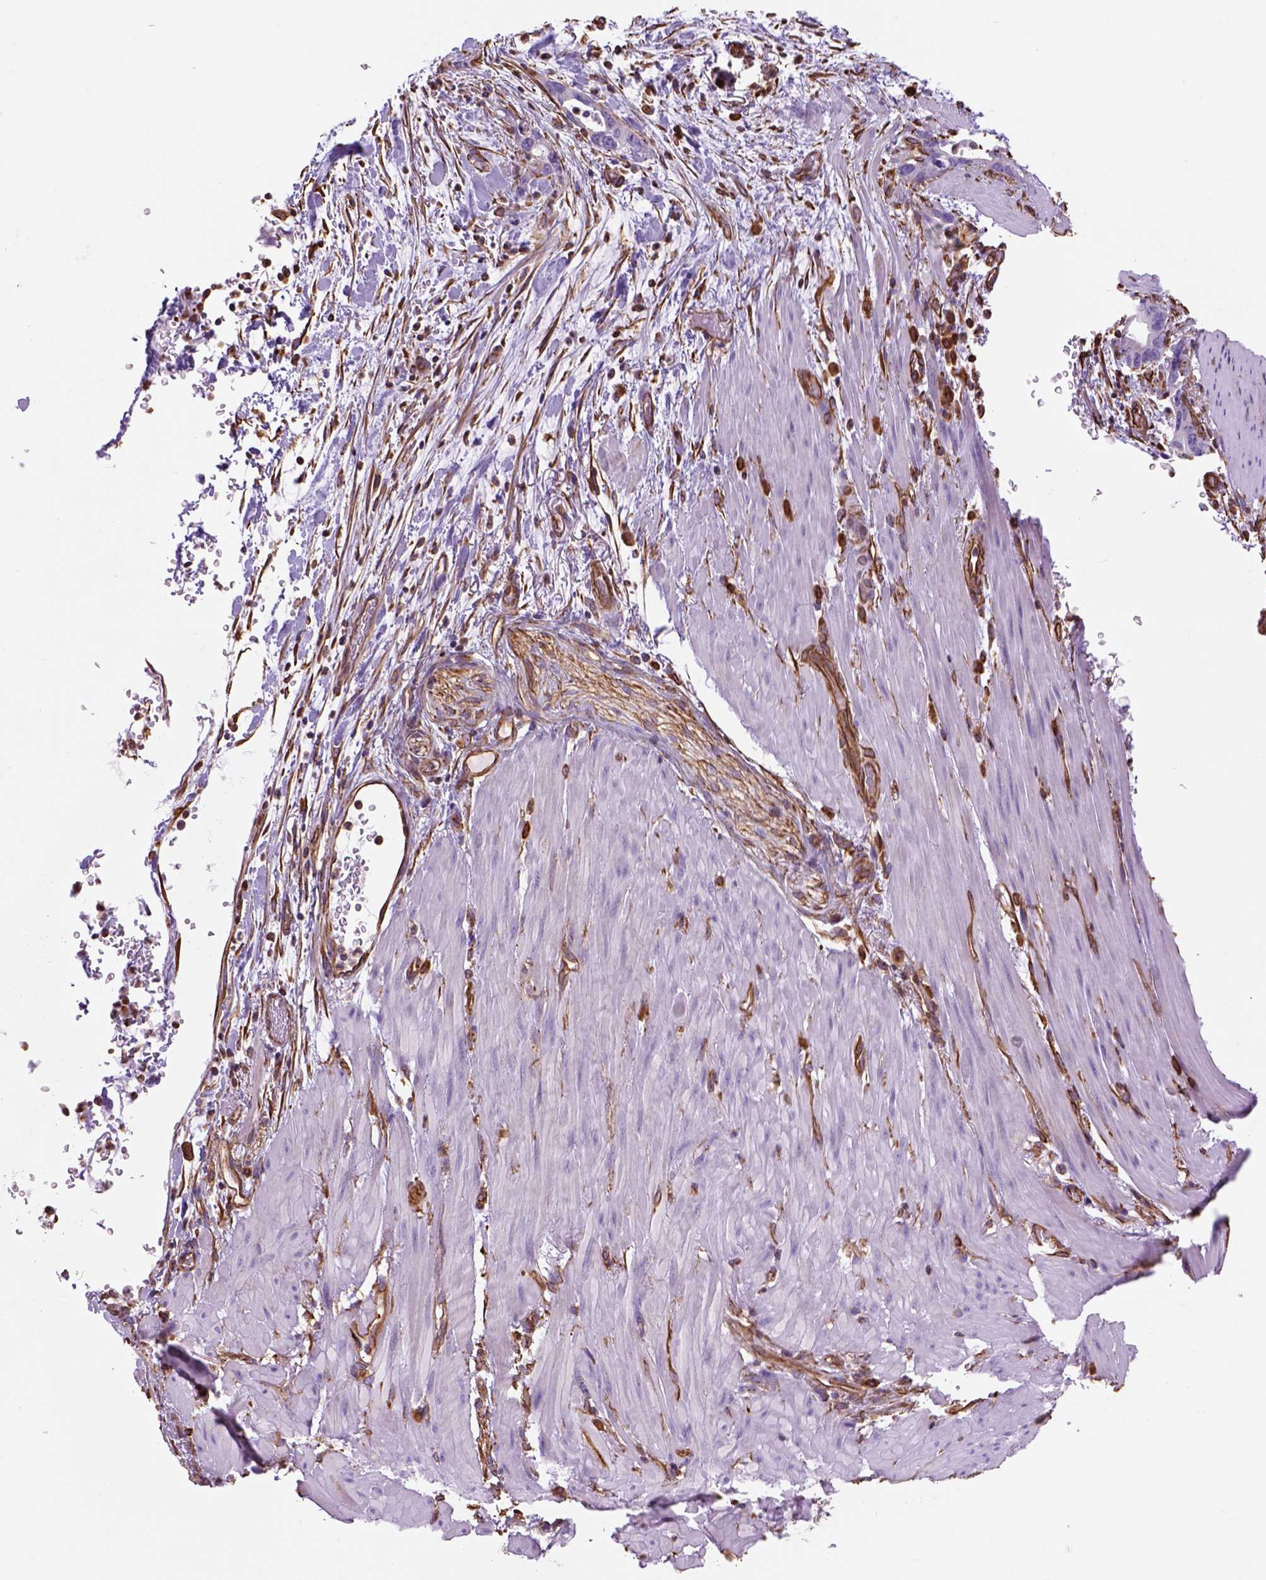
{"staining": {"intensity": "negative", "quantity": "none", "location": "none"}, "tissue": "stomach cancer", "cell_type": "Tumor cells", "image_type": "cancer", "snomed": [{"axis": "morphology", "description": "Normal tissue, NOS"}, {"axis": "morphology", "description": "Adenocarcinoma, NOS"}, {"axis": "topography", "description": "Esophagus"}, {"axis": "topography", "description": "Stomach, upper"}], "caption": "A photomicrograph of stomach cancer stained for a protein reveals no brown staining in tumor cells.", "gene": "ZZZ3", "patient": {"sex": "male", "age": 74}}